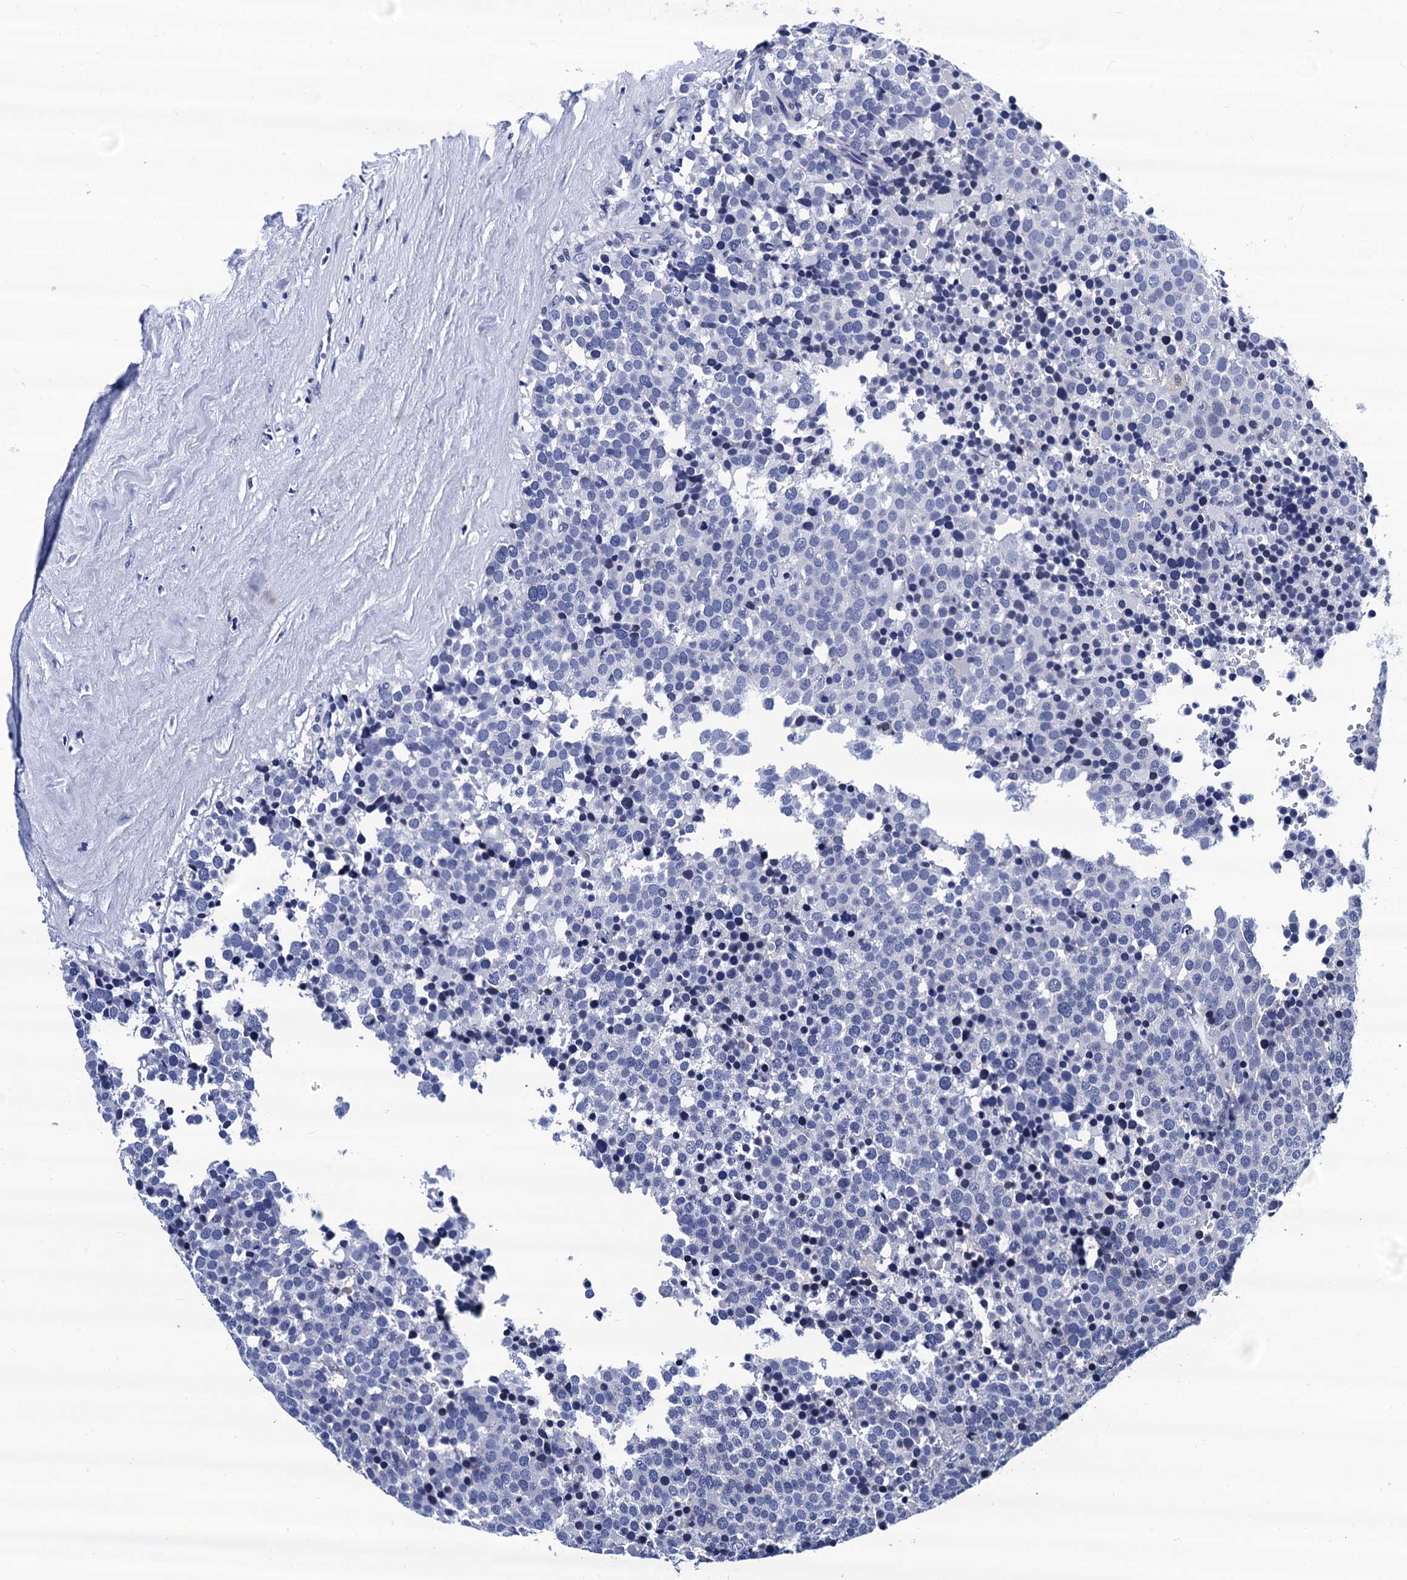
{"staining": {"intensity": "negative", "quantity": "none", "location": "none"}, "tissue": "testis cancer", "cell_type": "Tumor cells", "image_type": "cancer", "snomed": [{"axis": "morphology", "description": "Seminoma, NOS"}, {"axis": "topography", "description": "Testis"}], "caption": "Immunohistochemistry micrograph of neoplastic tissue: human testis cancer stained with DAB (3,3'-diaminobenzidine) displays no significant protein staining in tumor cells. (Immunohistochemistry, brightfield microscopy, high magnification).", "gene": "LRRC30", "patient": {"sex": "male", "age": 71}}